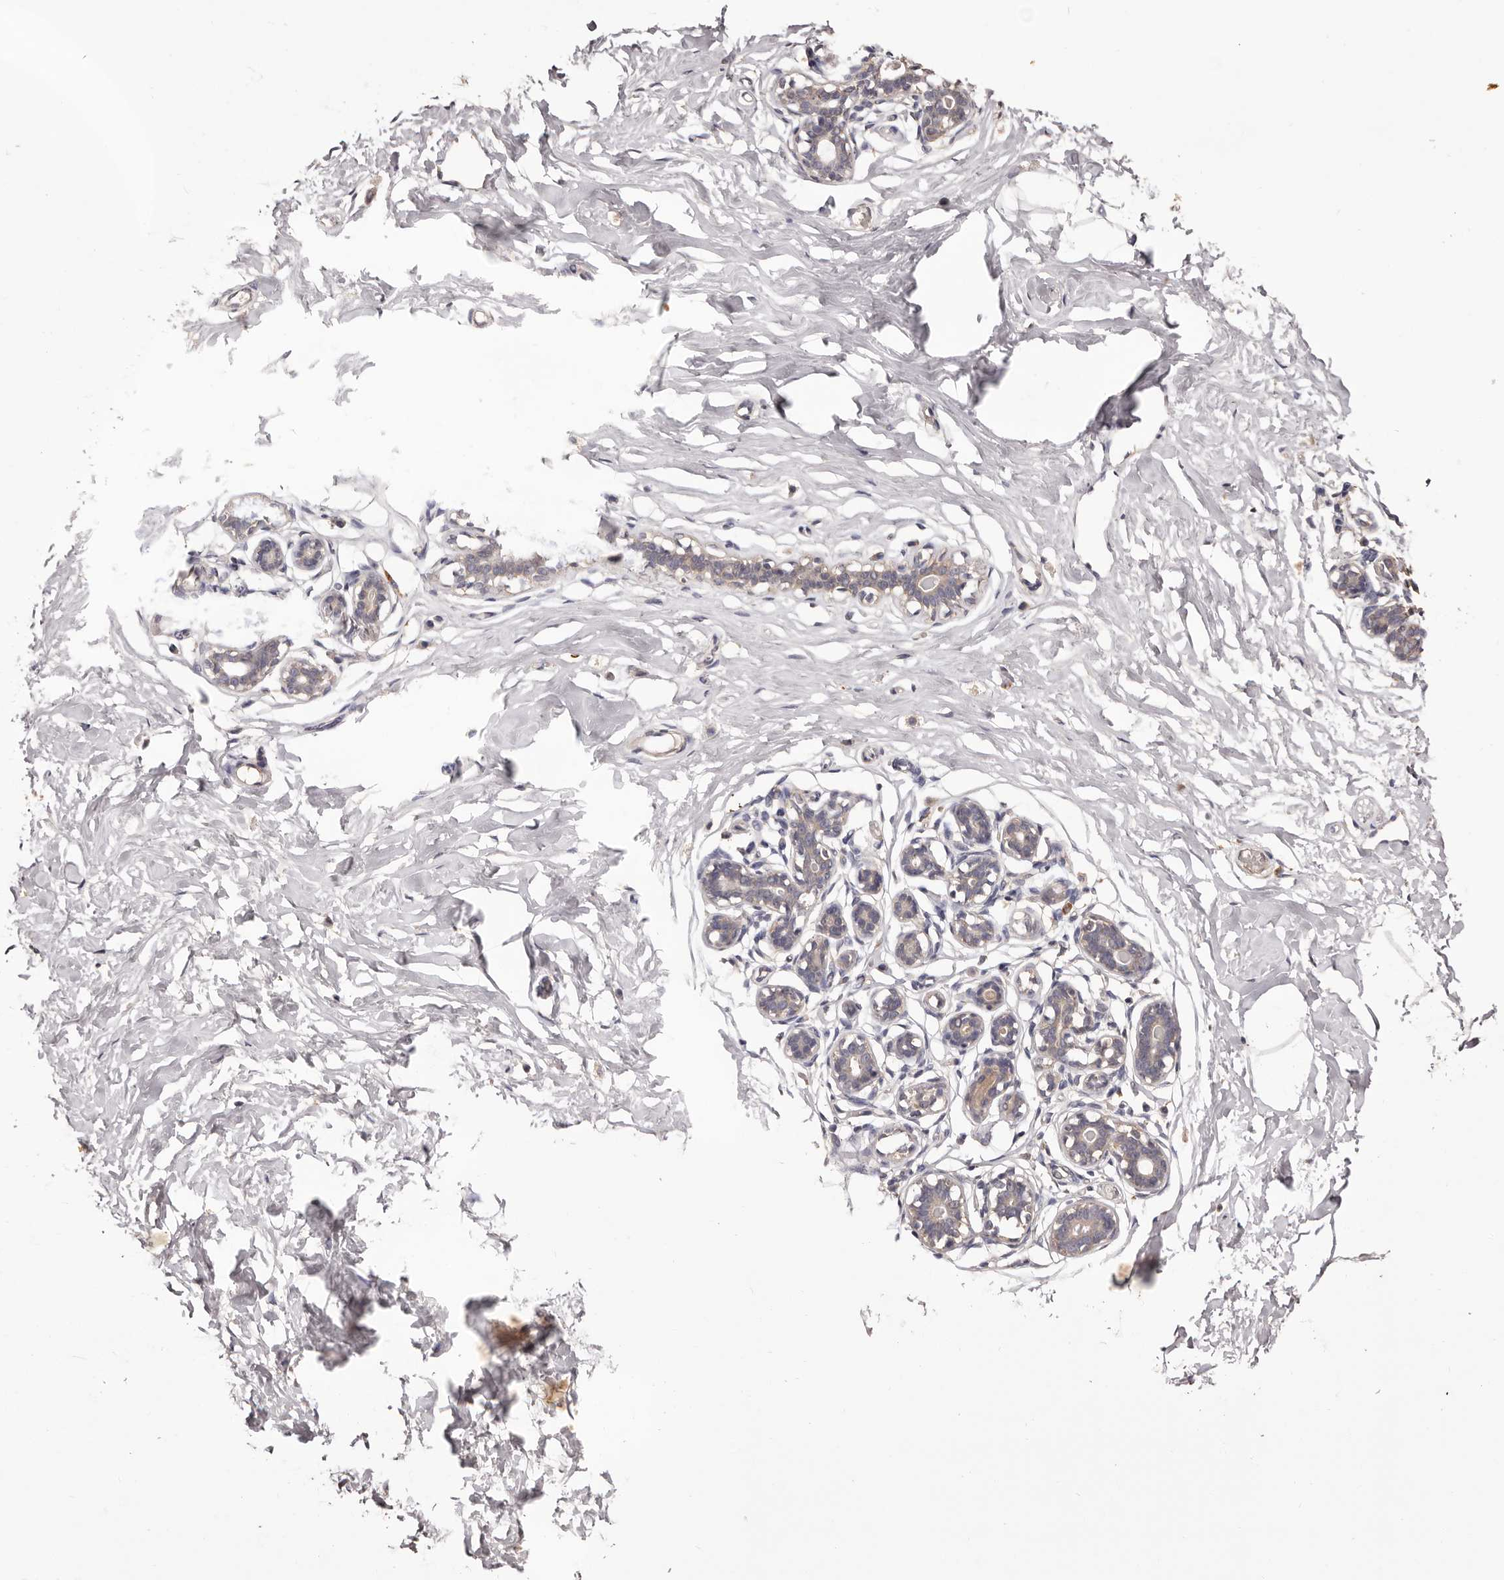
{"staining": {"intensity": "negative", "quantity": "none", "location": "none"}, "tissue": "breast", "cell_type": "Adipocytes", "image_type": "normal", "snomed": [{"axis": "morphology", "description": "Normal tissue, NOS"}, {"axis": "morphology", "description": "Adenoma, NOS"}, {"axis": "topography", "description": "Breast"}], "caption": "A histopathology image of human breast is negative for staining in adipocytes. The staining is performed using DAB (3,3'-diaminobenzidine) brown chromogen with nuclei counter-stained in using hematoxylin.", "gene": "ETNK1", "patient": {"sex": "female", "age": 23}}